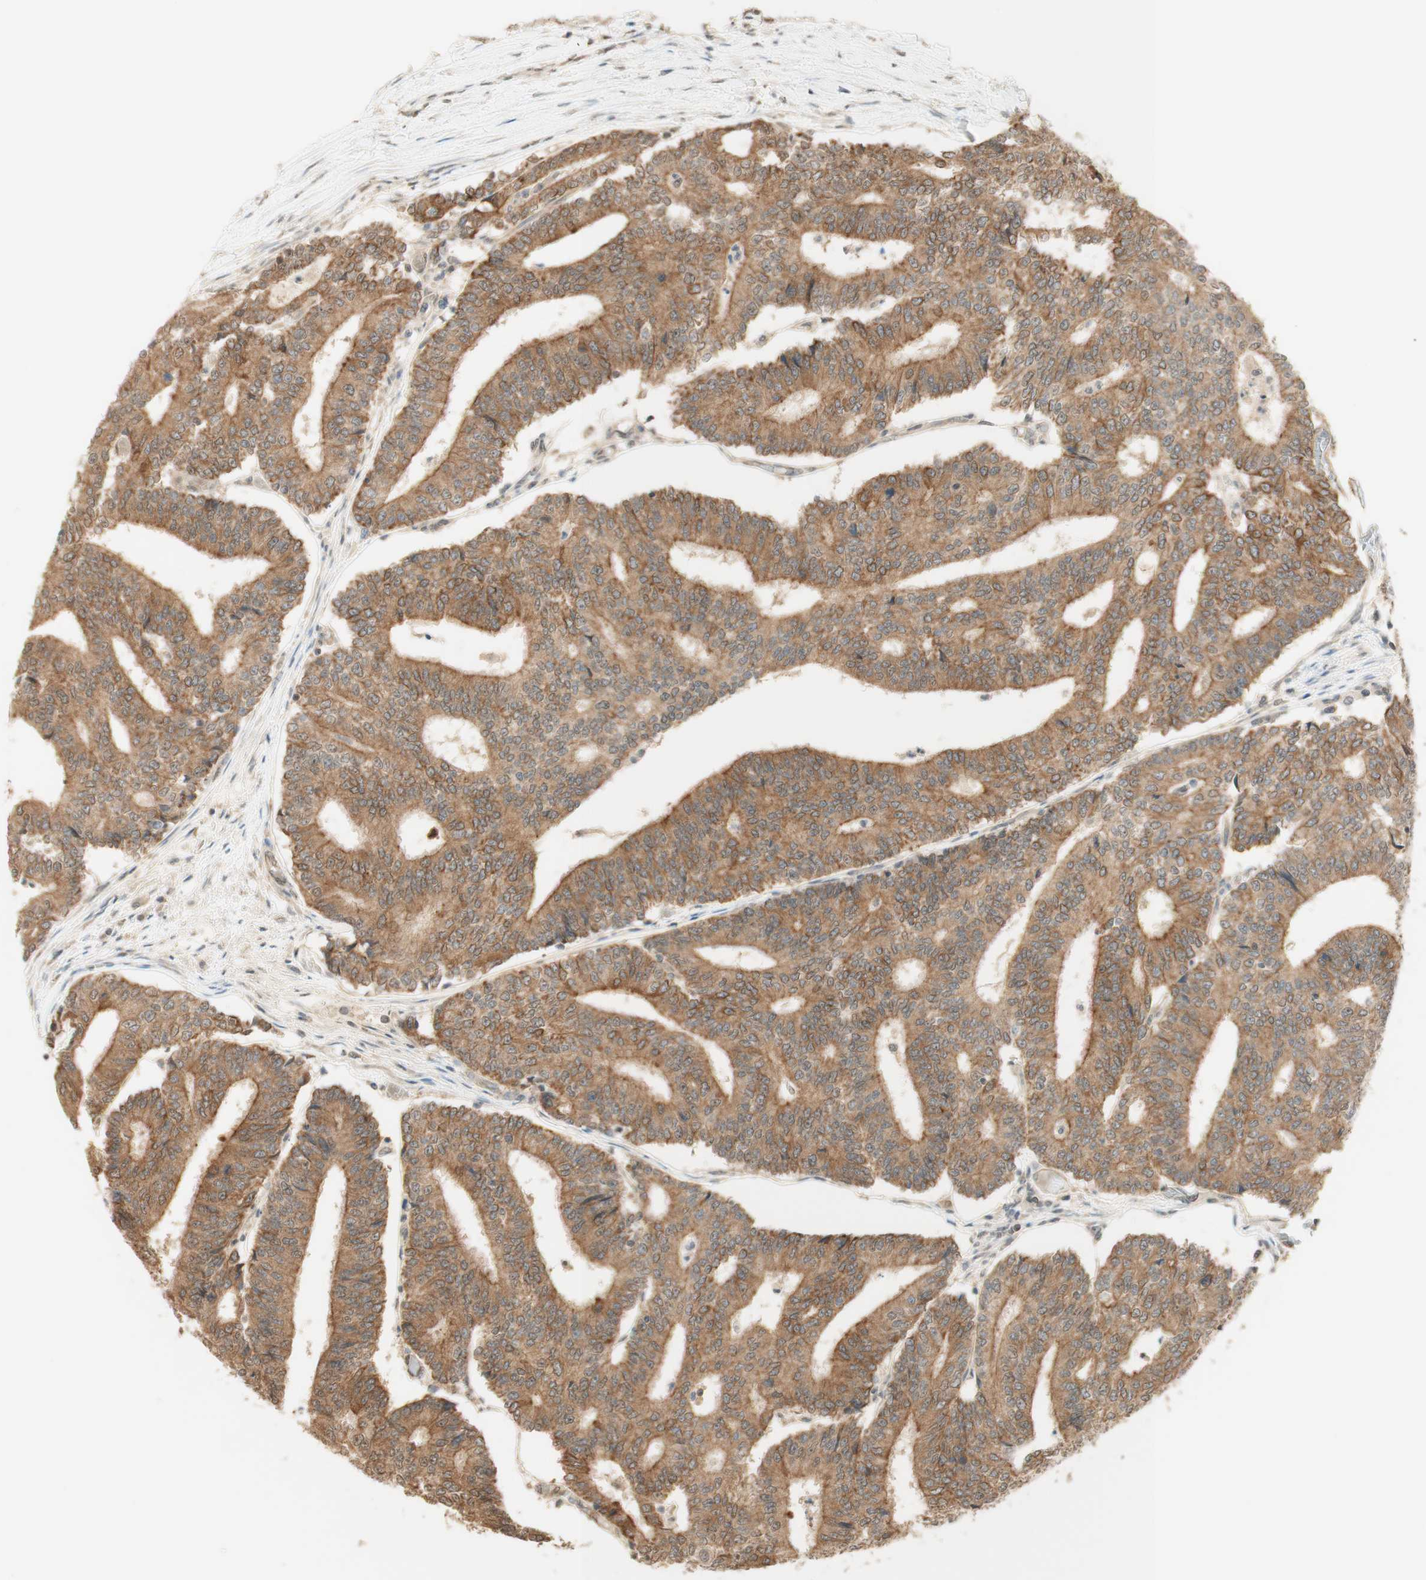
{"staining": {"intensity": "moderate", "quantity": ">75%", "location": "cytoplasmic/membranous"}, "tissue": "prostate cancer", "cell_type": "Tumor cells", "image_type": "cancer", "snomed": [{"axis": "morphology", "description": "Normal tissue, NOS"}, {"axis": "morphology", "description": "Adenocarcinoma, High grade"}, {"axis": "topography", "description": "Prostate"}, {"axis": "topography", "description": "Seminal veicle"}], "caption": "DAB immunohistochemical staining of high-grade adenocarcinoma (prostate) displays moderate cytoplasmic/membranous protein staining in approximately >75% of tumor cells. Using DAB (brown) and hematoxylin (blue) stains, captured at high magnification using brightfield microscopy.", "gene": "SPINT2", "patient": {"sex": "male", "age": 55}}